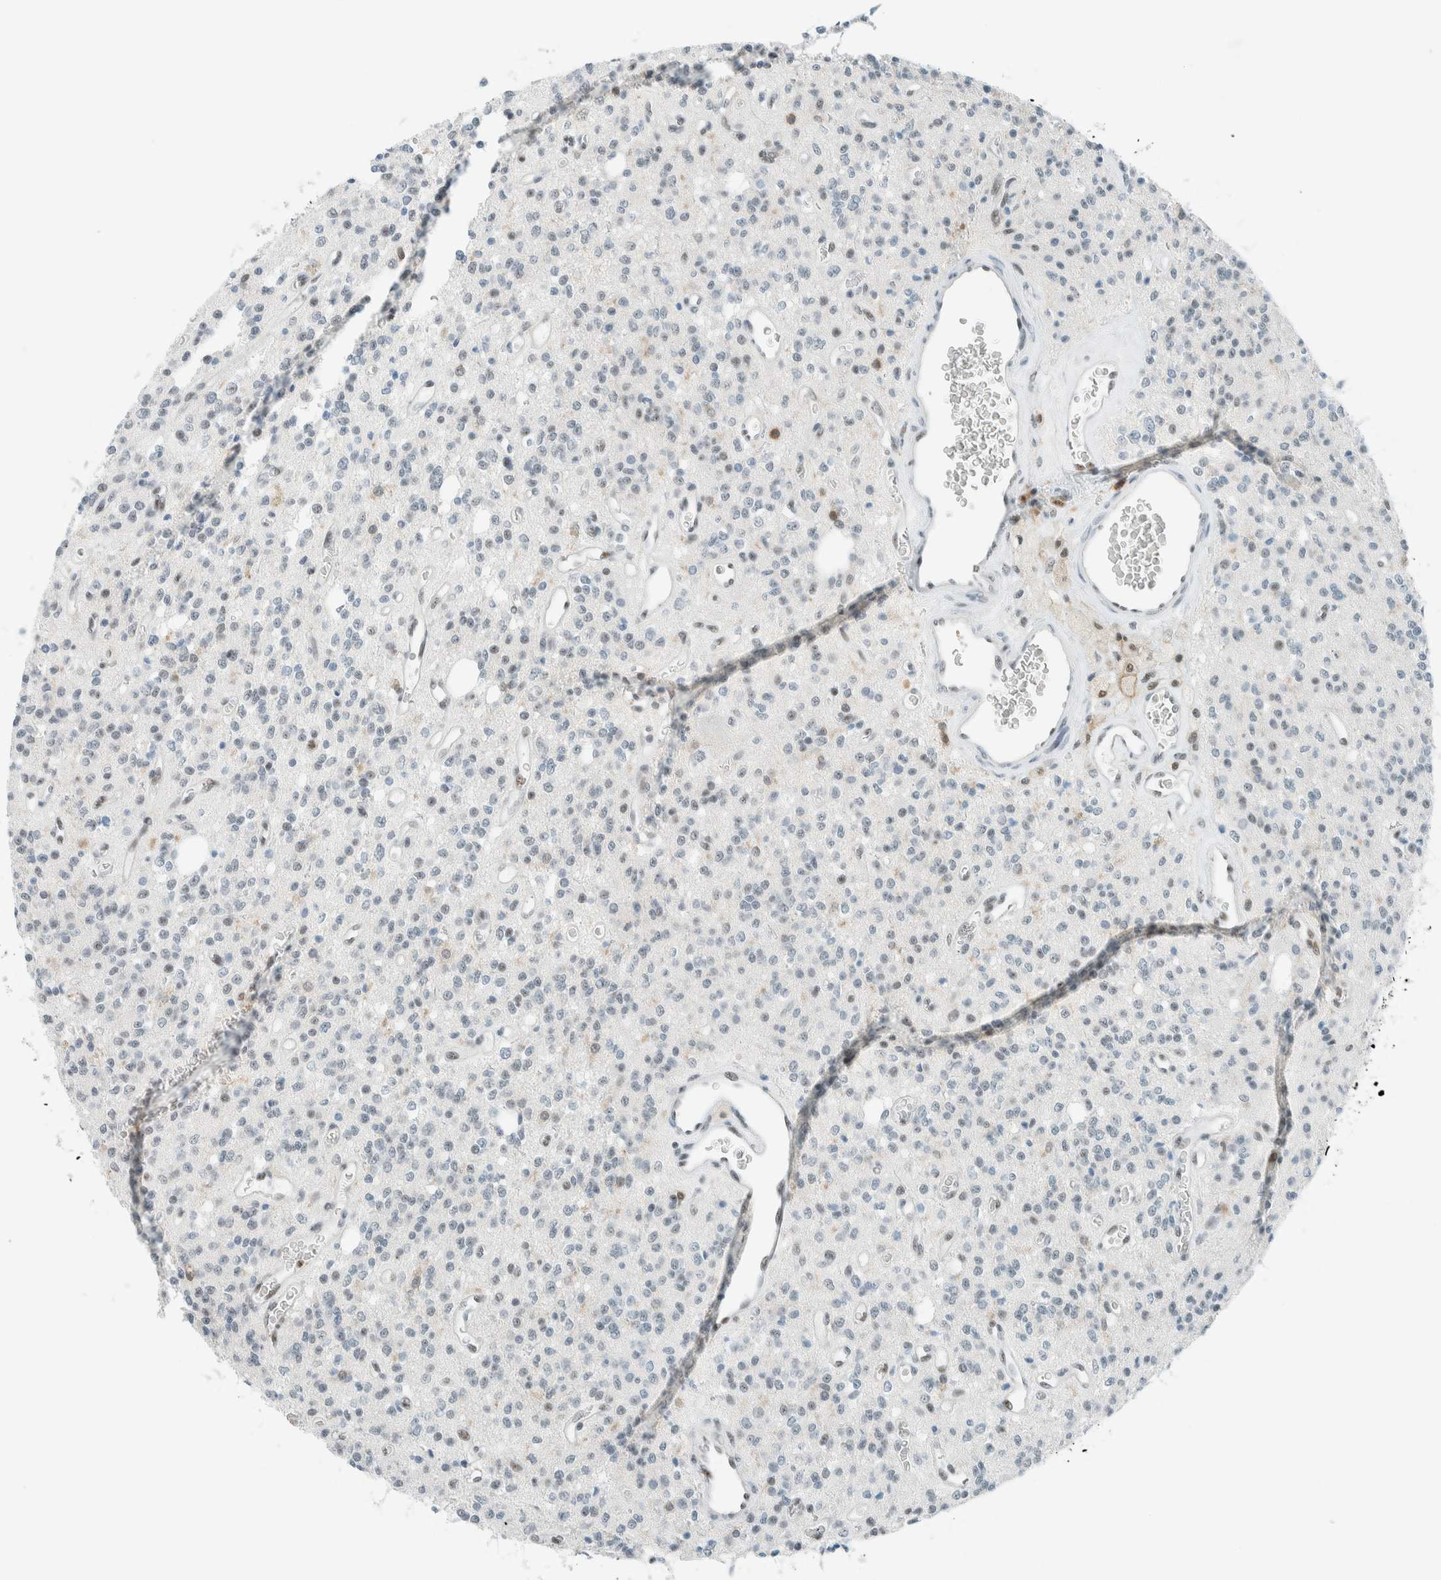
{"staining": {"intensity": "weak", "quantity": "<25%", "location": "nuclear"}, "tissue": "glioma", "cell_type": "Tumor cells", "image_type": "cancer", "snomed": [{"axis": "morphology", "description": "Glioma, malignant, High grade"}, {"axis": "topography", "description": "Brain"}], "caption": "High magnification brightfield microscopy of glioma stained with DAB (brown) and counterstained with hematoxylin (blue): tumor cells show no significant expression.", "gene": "CYSRT1", "patient": {"sex": "male", "age": 34}}